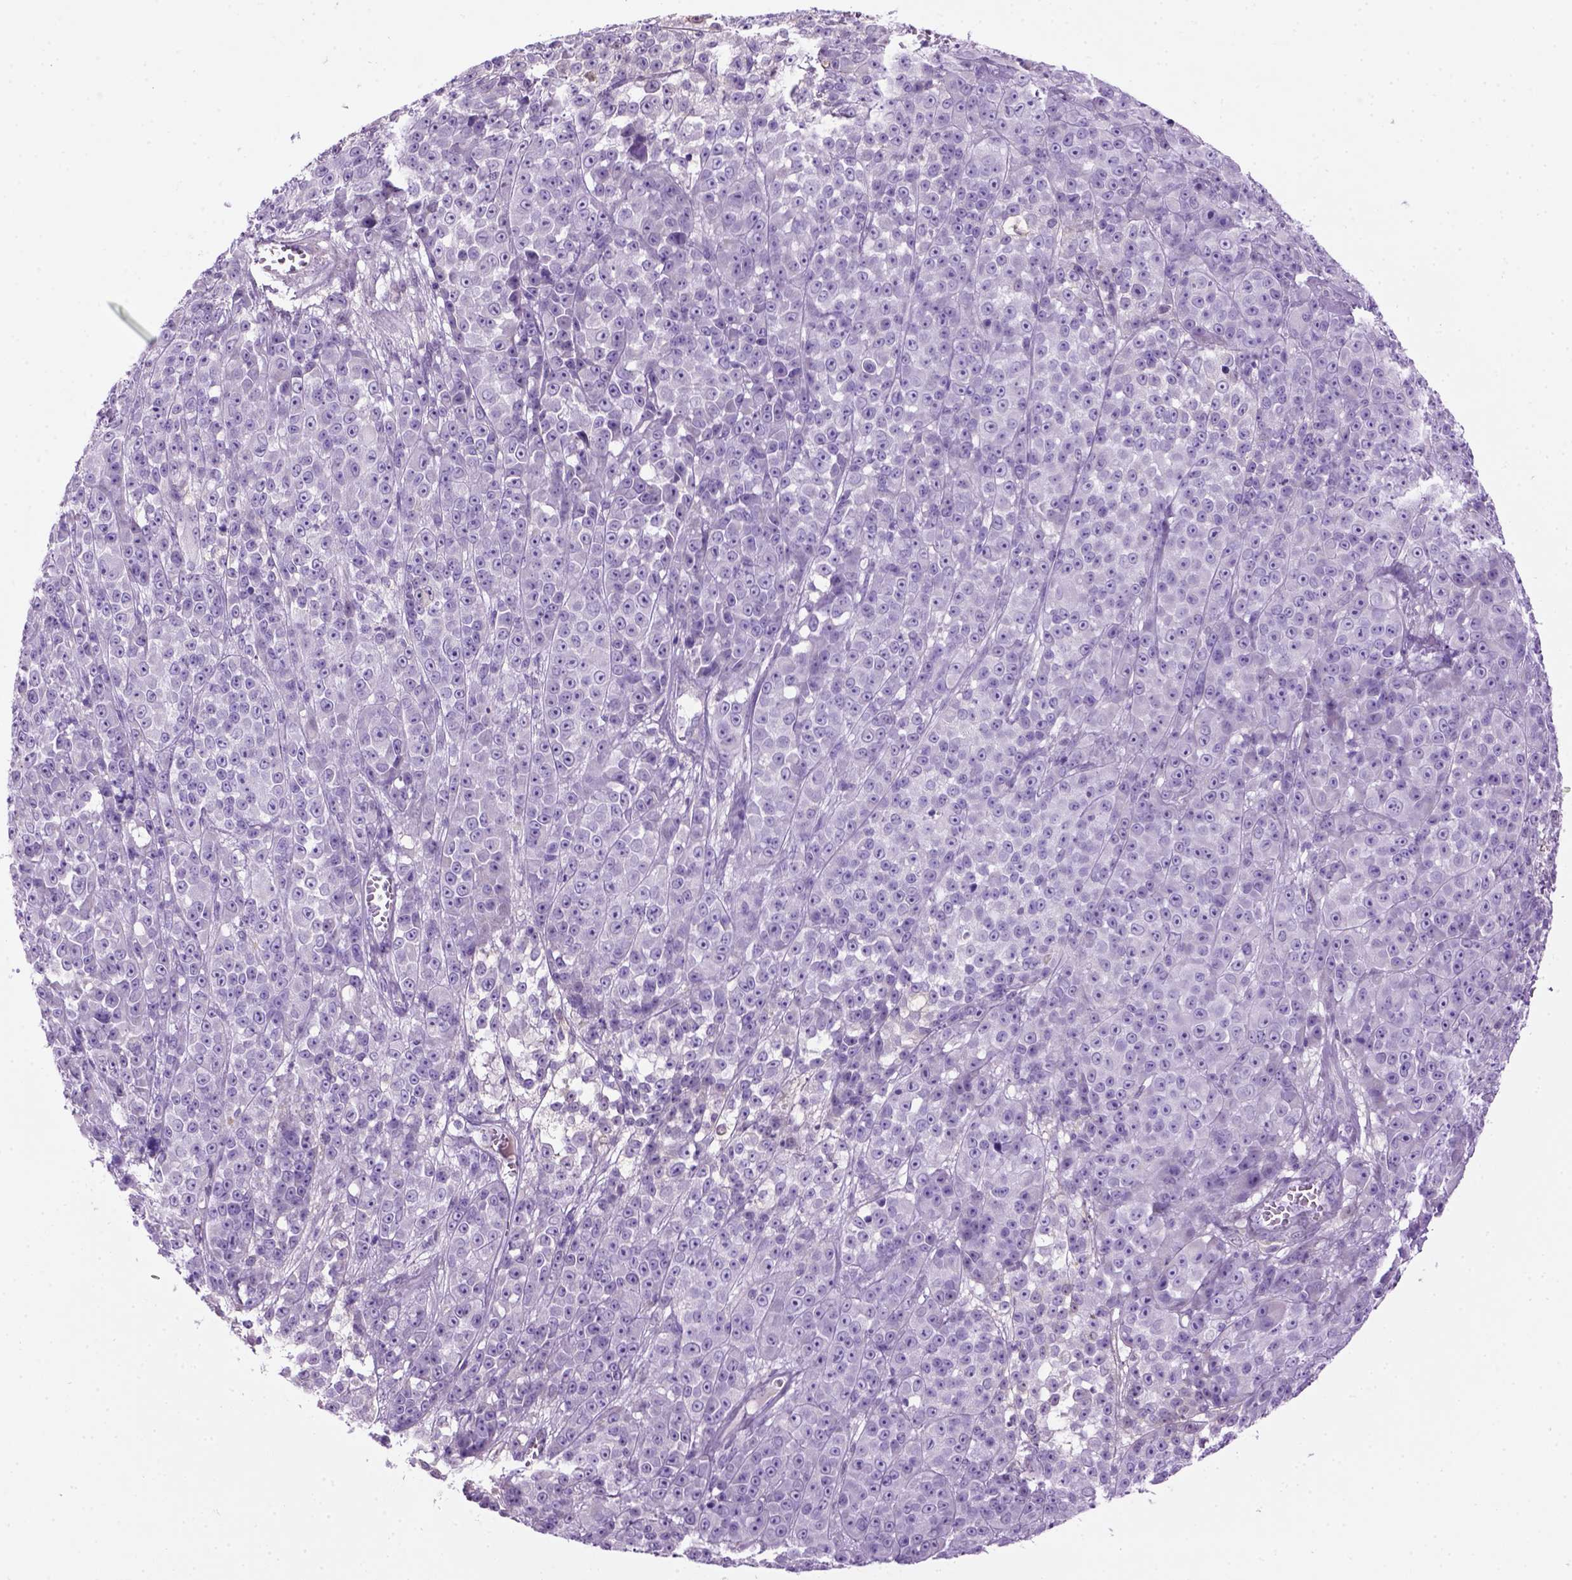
{"staining": {"intensity": "negative", "quantity": "none", "location": "none"}, "tissue": "melanoma", "cell_type": "Tumor cells", "image_type": "cancer", "snomed": [{"axis": "morphology", "description": "Malignant melanoma, NOS"}, {"axis": "topography", "description": "Skin"}, {"axis": "topography", "description": "Skin of back"}], "caption": "Immunohistochemical staining of human malignant melanoma shows no significant expression in tumor cells.", "gene": "GABRB2", "patient": {"sex": "male", "age": 91}}